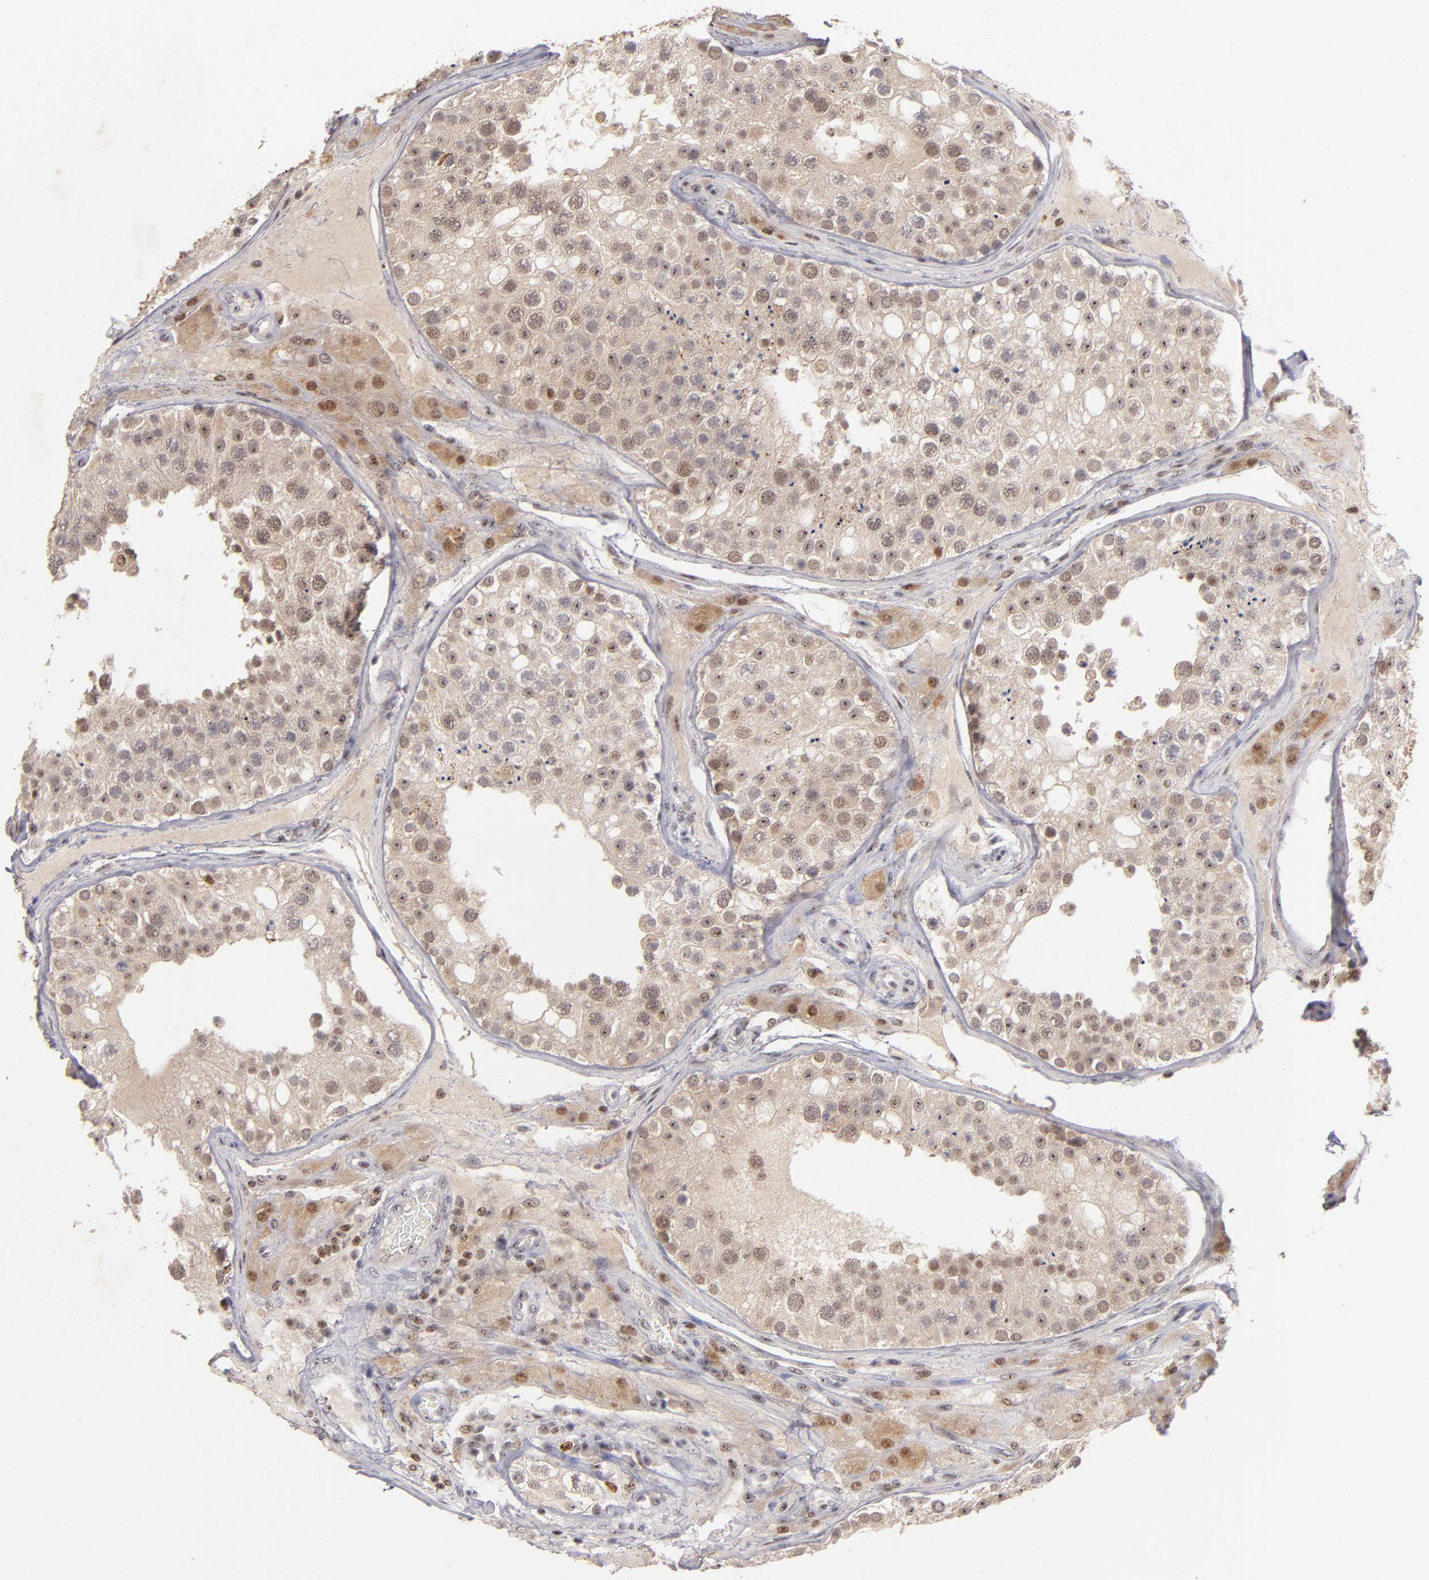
{"staining": {"intensity": "weak", "quantity": ">75%", "location": "cytoplasmic/membranous,nuclear"}, "tissue": "testis", "cell_type": "Cells in seminiferous ducts", "image_type": "normal", "snomed": [{"axis": "morphology", "description": "Normal tissue, NOS"}, {"axis": "topography", "description": "Testis"}], "caption": "Cells in seminiferous ducts display low levels of weak cytoplasmic/membranous,nuclear positivity in approximately >75% of cells in normal human testis.", "gene": "PCNX4", "patient": {"sex": "male", "age": 26}}